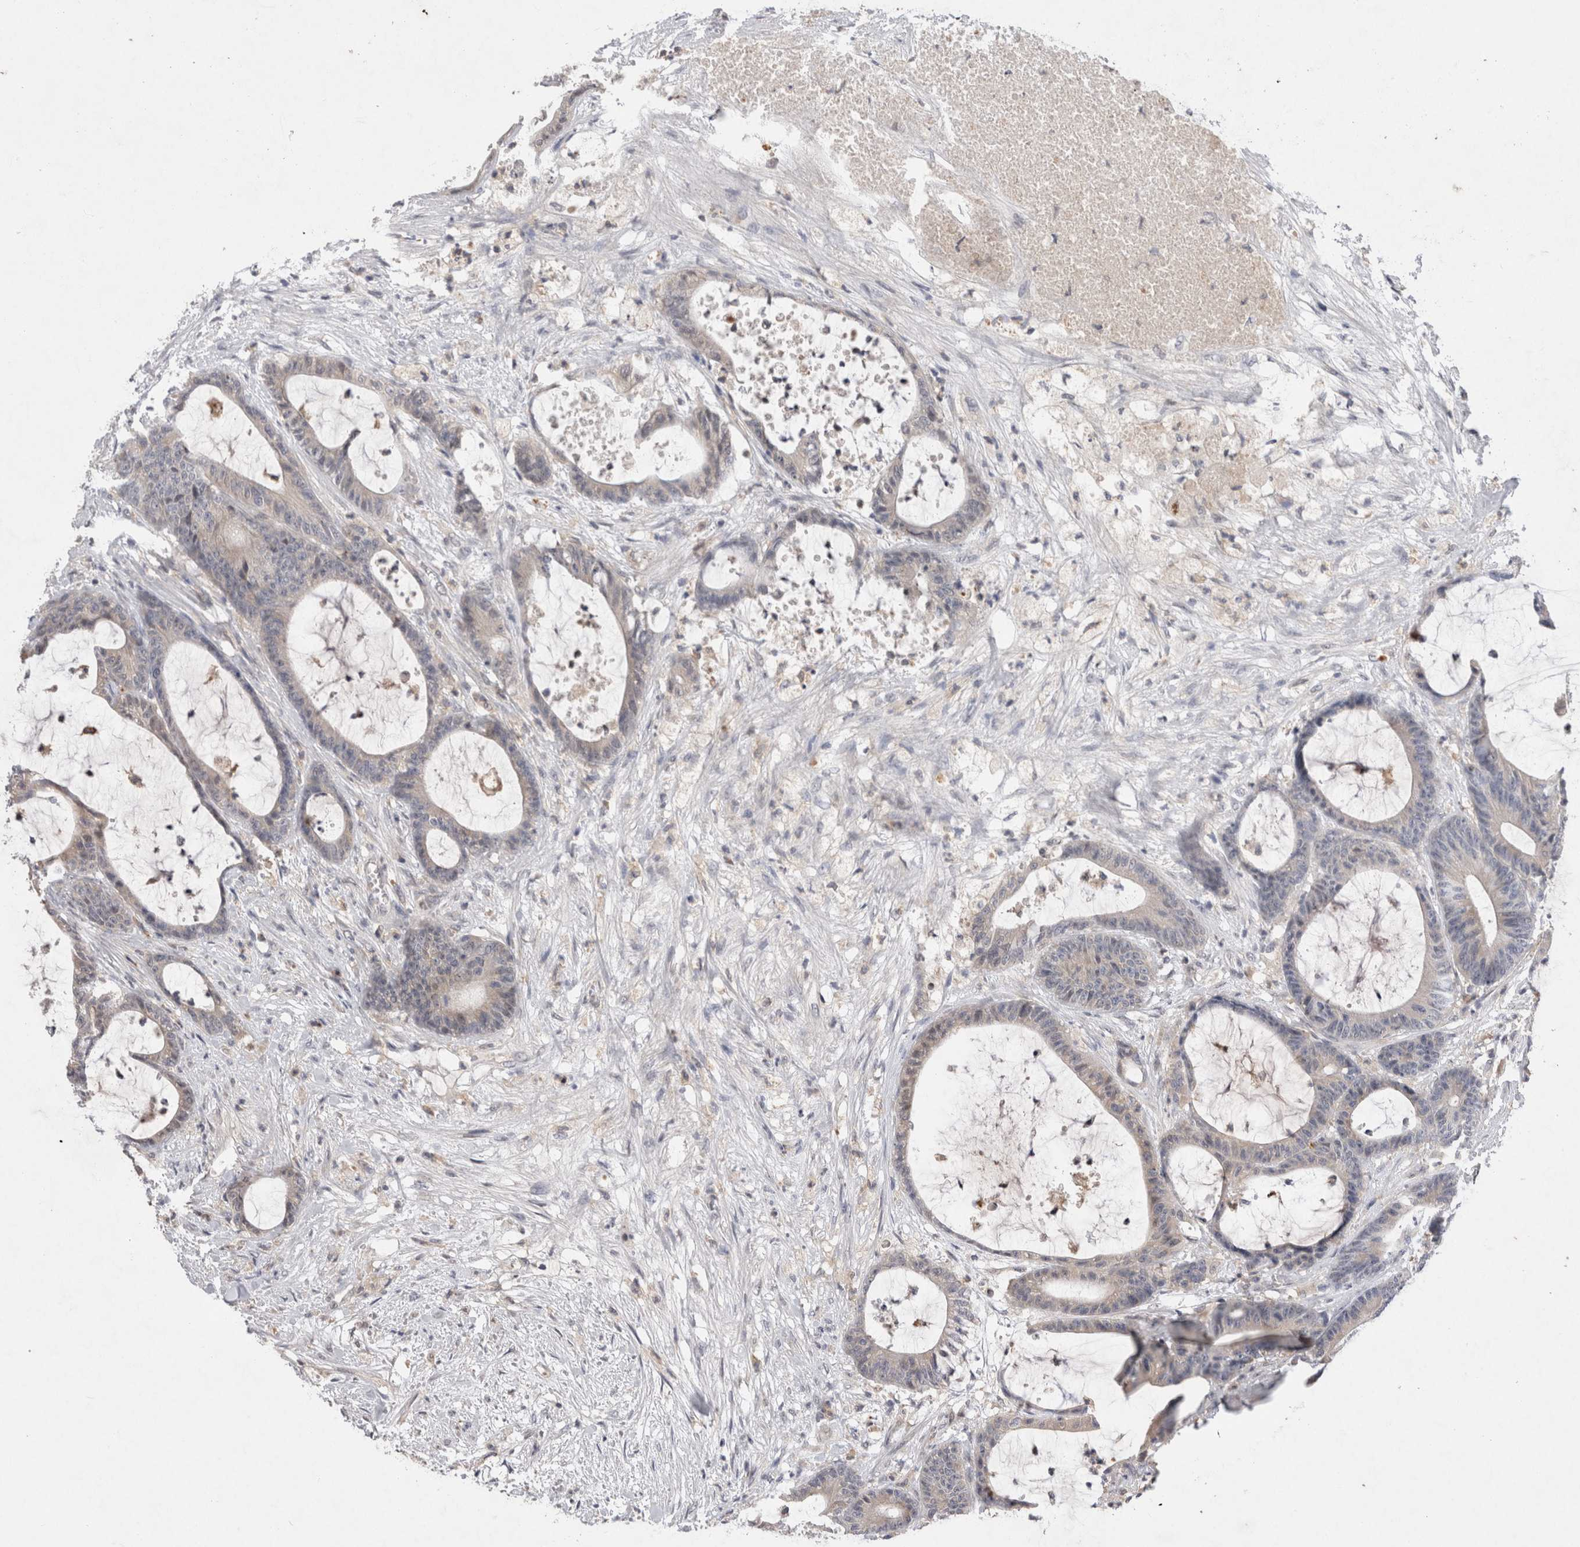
{"staining": {"intensity": "weak", "quantity": ">75%", "location": "cytoplasmic/membranous"}, "tissue": "colorectal cancer", "cell_type": "Tumor cells", "image_type": "cancer", "snomed": [{"axis": "morphology", "description": "Adenocarcinoma, NOS"}, {"axis": "topography", "description": "Colon"}], "caption": "IHC (DAB (3,3'-diaminobenzidine)) staining of human adenocarcinoma (colorectal) demonstrates weak cytoplasmic/membranous protein expression in approximately >75% of tumor cells. (DAB (3,3'-diaminobenzidine) IHC, brown staining for protein, blue staining for nuclei).", "gene": "VSIG4", "patient": {"sex": "female", "age": 84}}